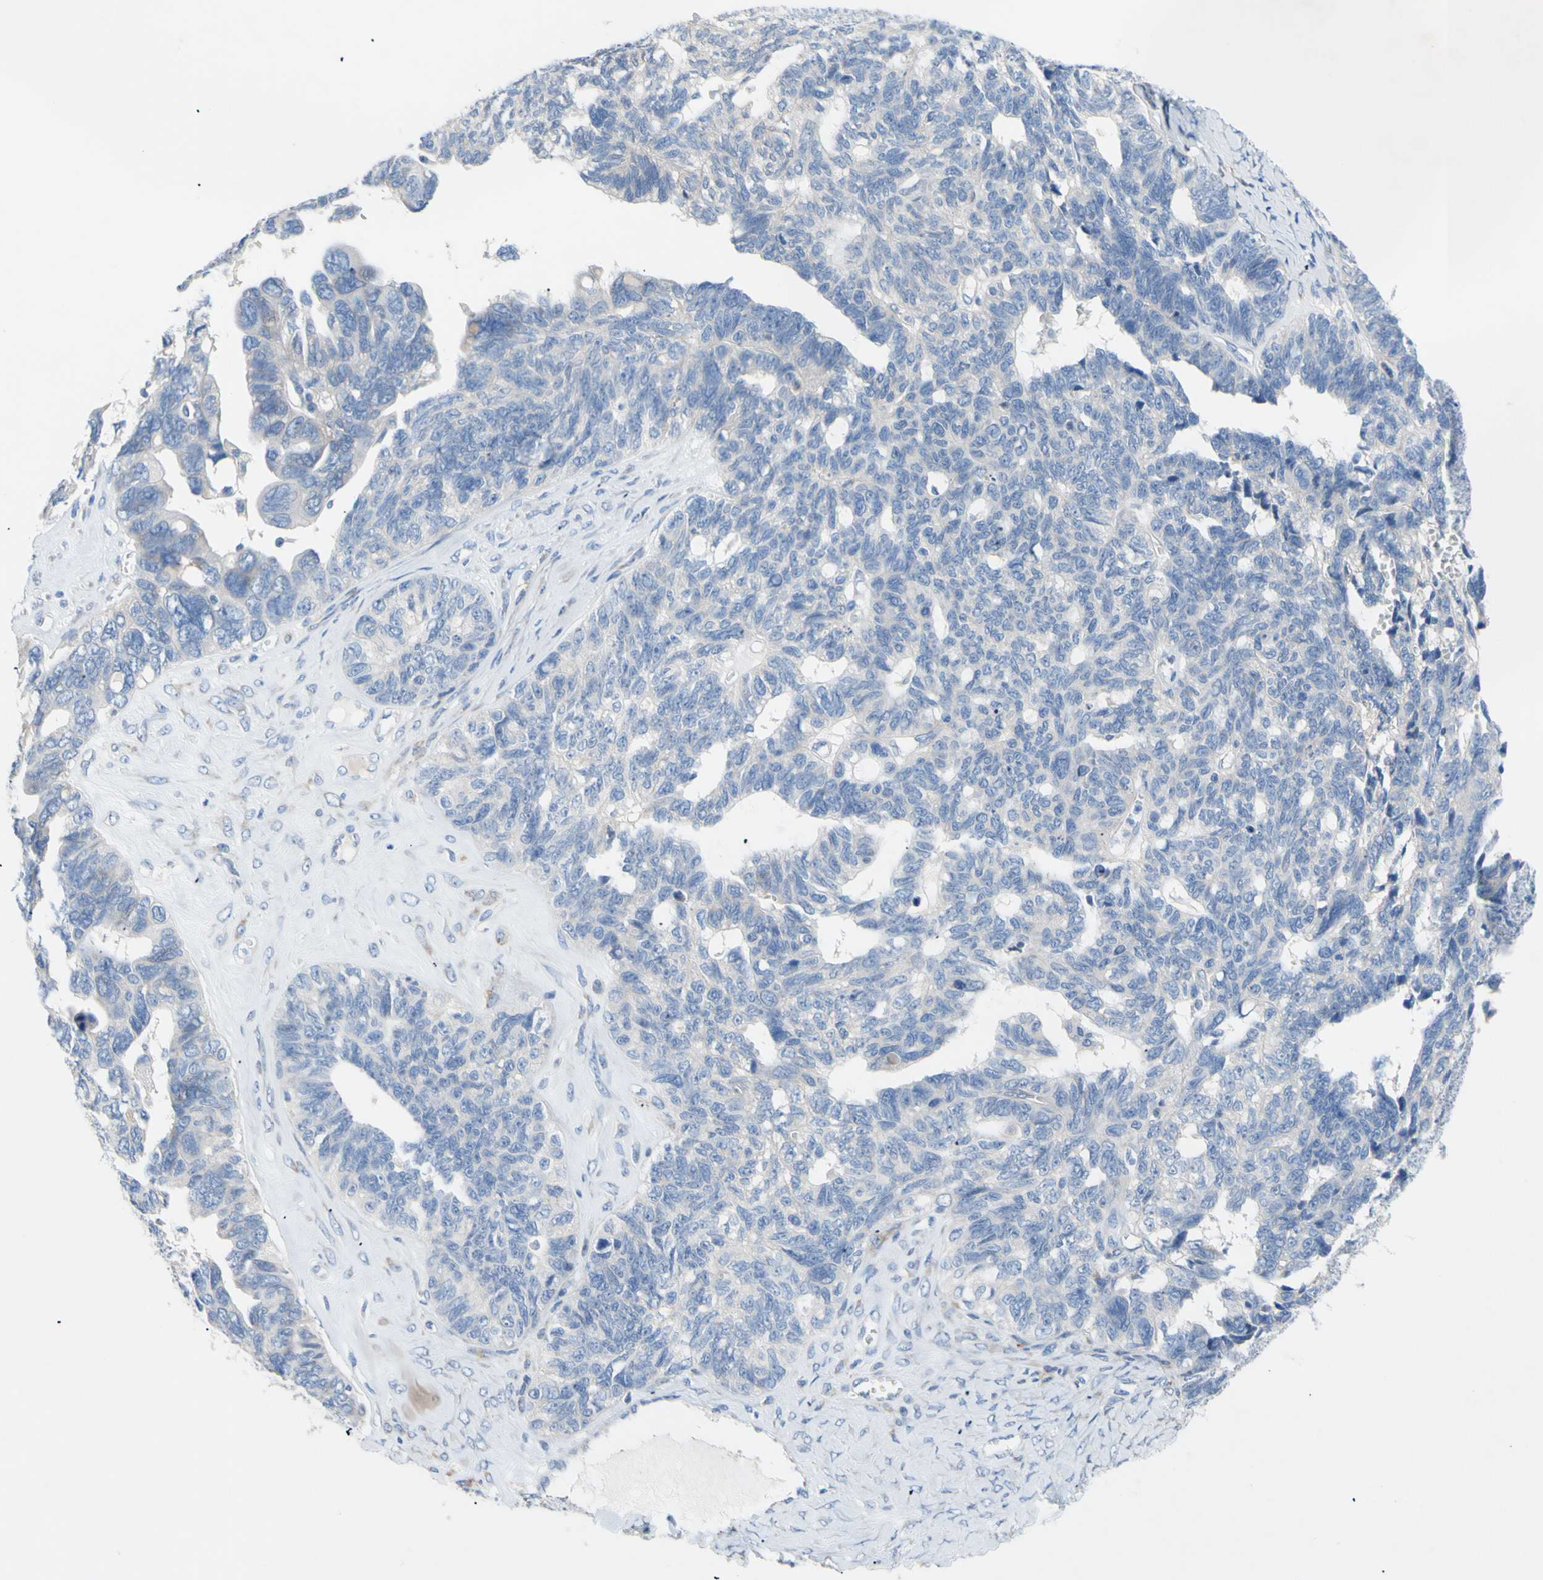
{"staining": {"intensity": "negative", "quantity": "none", "location": "none"}, "tissue": "ovarian cancer", "cell_type": "Tumor cells", "image_type": "cancer", "snomed": [{"axis": "morphology", "description": "Cystadenocarcinoma, serous, NOS"}, {"axis": "topography", "description": "Ovary"}], "caption": "Protein analysis of serous cystadenocarcinoma (ovarian) shows no significant positivity in tumor cells.", "gene": "TMIGD2", "patient": {"sex": "female", "age": 79}}